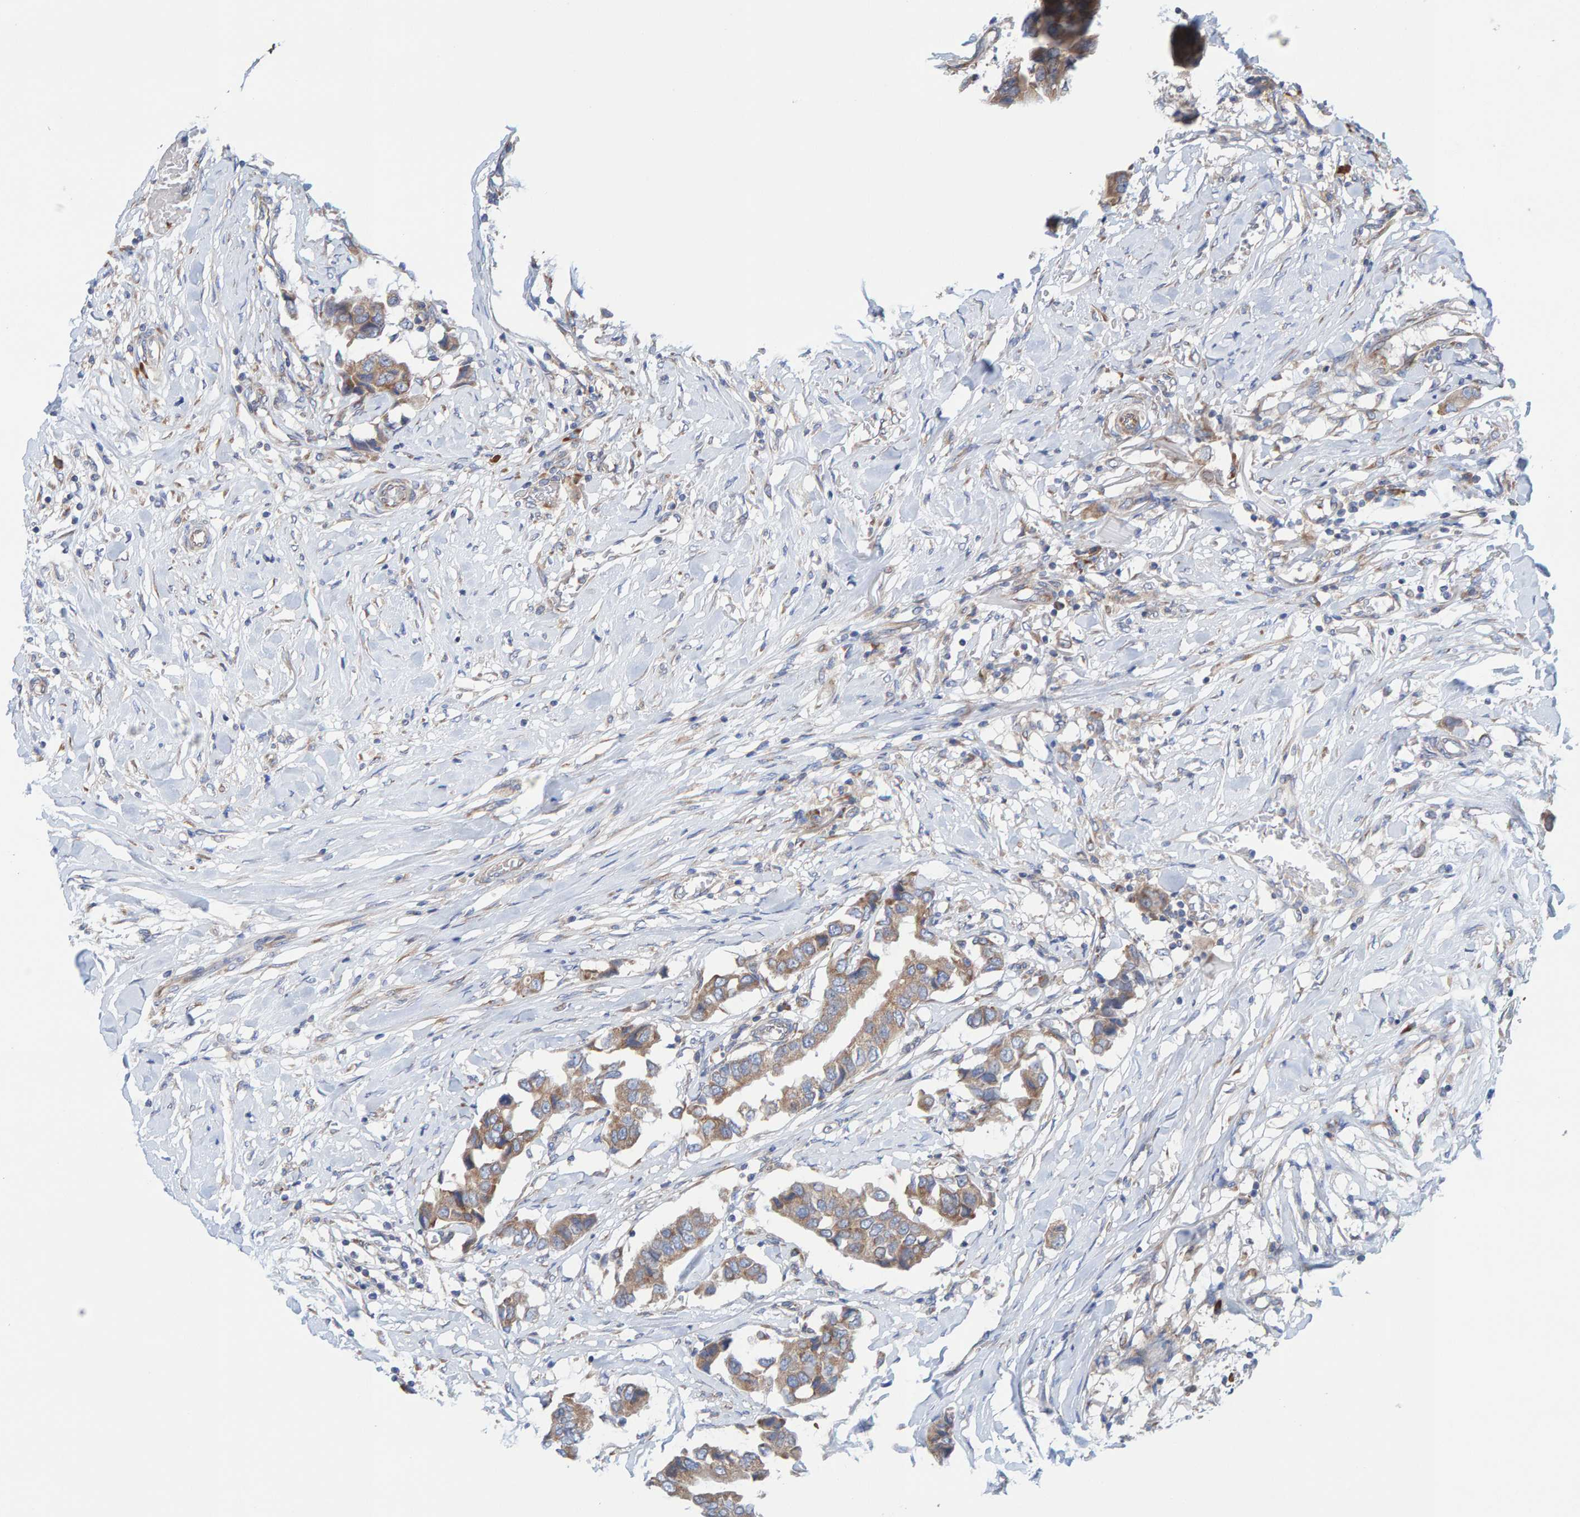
{"staining": {"intensity": "weak", "quantity": ">75%", "location": "cytoplasmic/membranous"}, "tissue": "breast cancer", "cell_type": "Tumor cells", "image_type": "cancer", "snomed": [{"axis": "morphology", "description": "Duct carcinoma"}, {"axis": "topography", "description": "Breast"}], "caption": "Human intraductal carcinoma (breast) stained with a brown dye reveals weak cytoplasmic/membranous positive positivity in approximately >75% of tumor cells.", "gene": "CDK5RAP3", "patient": {"sex": "female", "age": 80}}